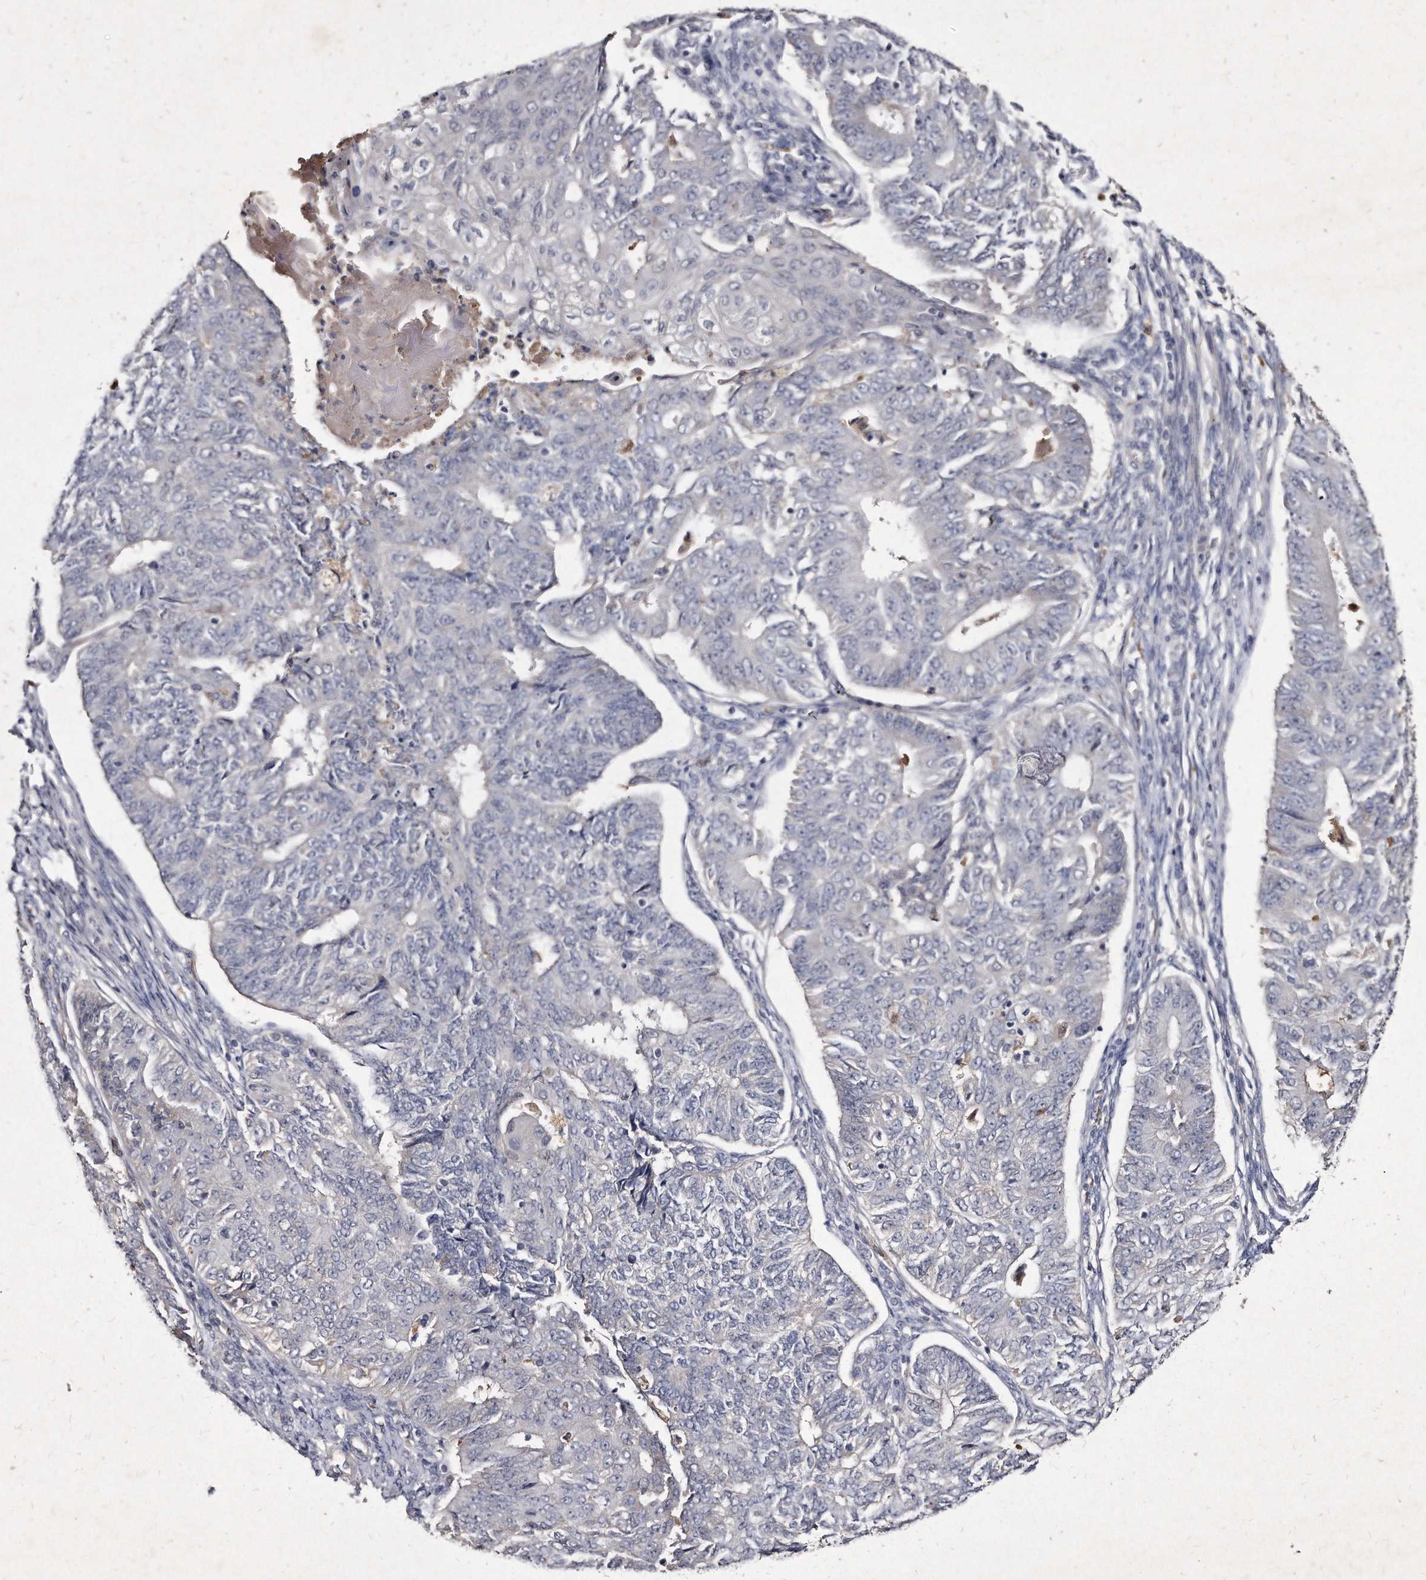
{"staining": {"intensity": "negative", "quantity": "none", "location": "none"}, "tissue": "endometrial cancer", "cell_type": "Tumor cells", "image_type": "cancer", "snomed": [{"axis": "morphology", "description": "Adenocarcinoma, NOS"}, {"axis": "topography", "description": "Endometrium"}], "caption": "Immunohistochemistry of human endometrial cancer (adenocarcinoma) displays no expression in tumor cells.", "gene": "KLHDC3", "patient": {"sex": "female", "age": 32}}